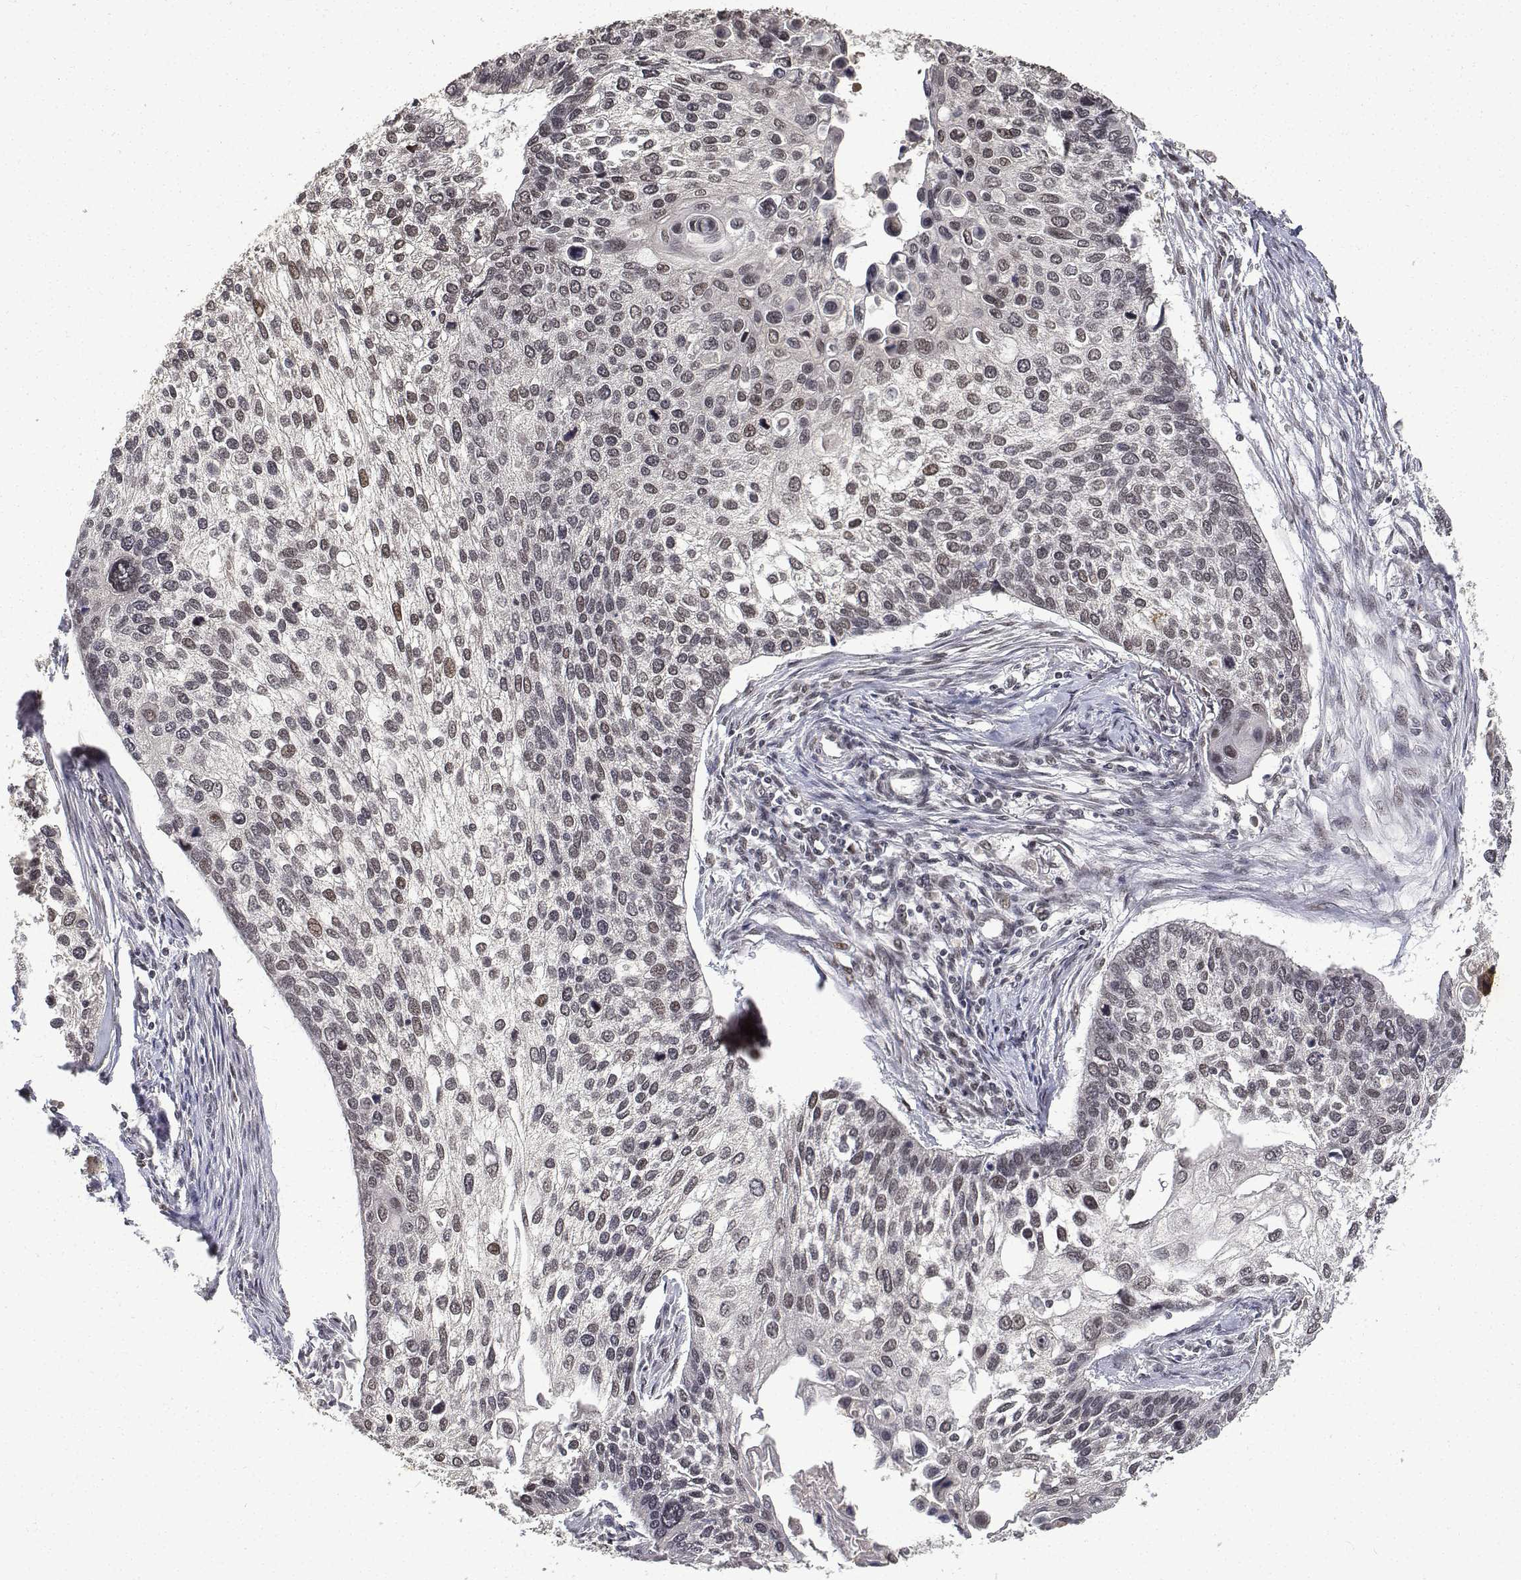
{"staining": {"intensity": "weak", "quantity": "<25%", "location": "nuclear"}, "tissue": "lung cancer", "cell_type": "Tumor cells", "image_type": "cancer", "snomed": [{"axis": "morphology", "description": "Squamous cell carcinoma, NOS"}, {"axis": "morphology", "description": "Squamous cell carcinoma, metastatic, NOS"}, {"axis": "topography", "description": "Lung"}], "caption": "DAB immunohistochemical staining of human lung cancer (squamous cell carcinoma) exhibits no significant expression in tumor cells.", "gene": "ATRX", "patient": {"sex": "male", "age": 63}}